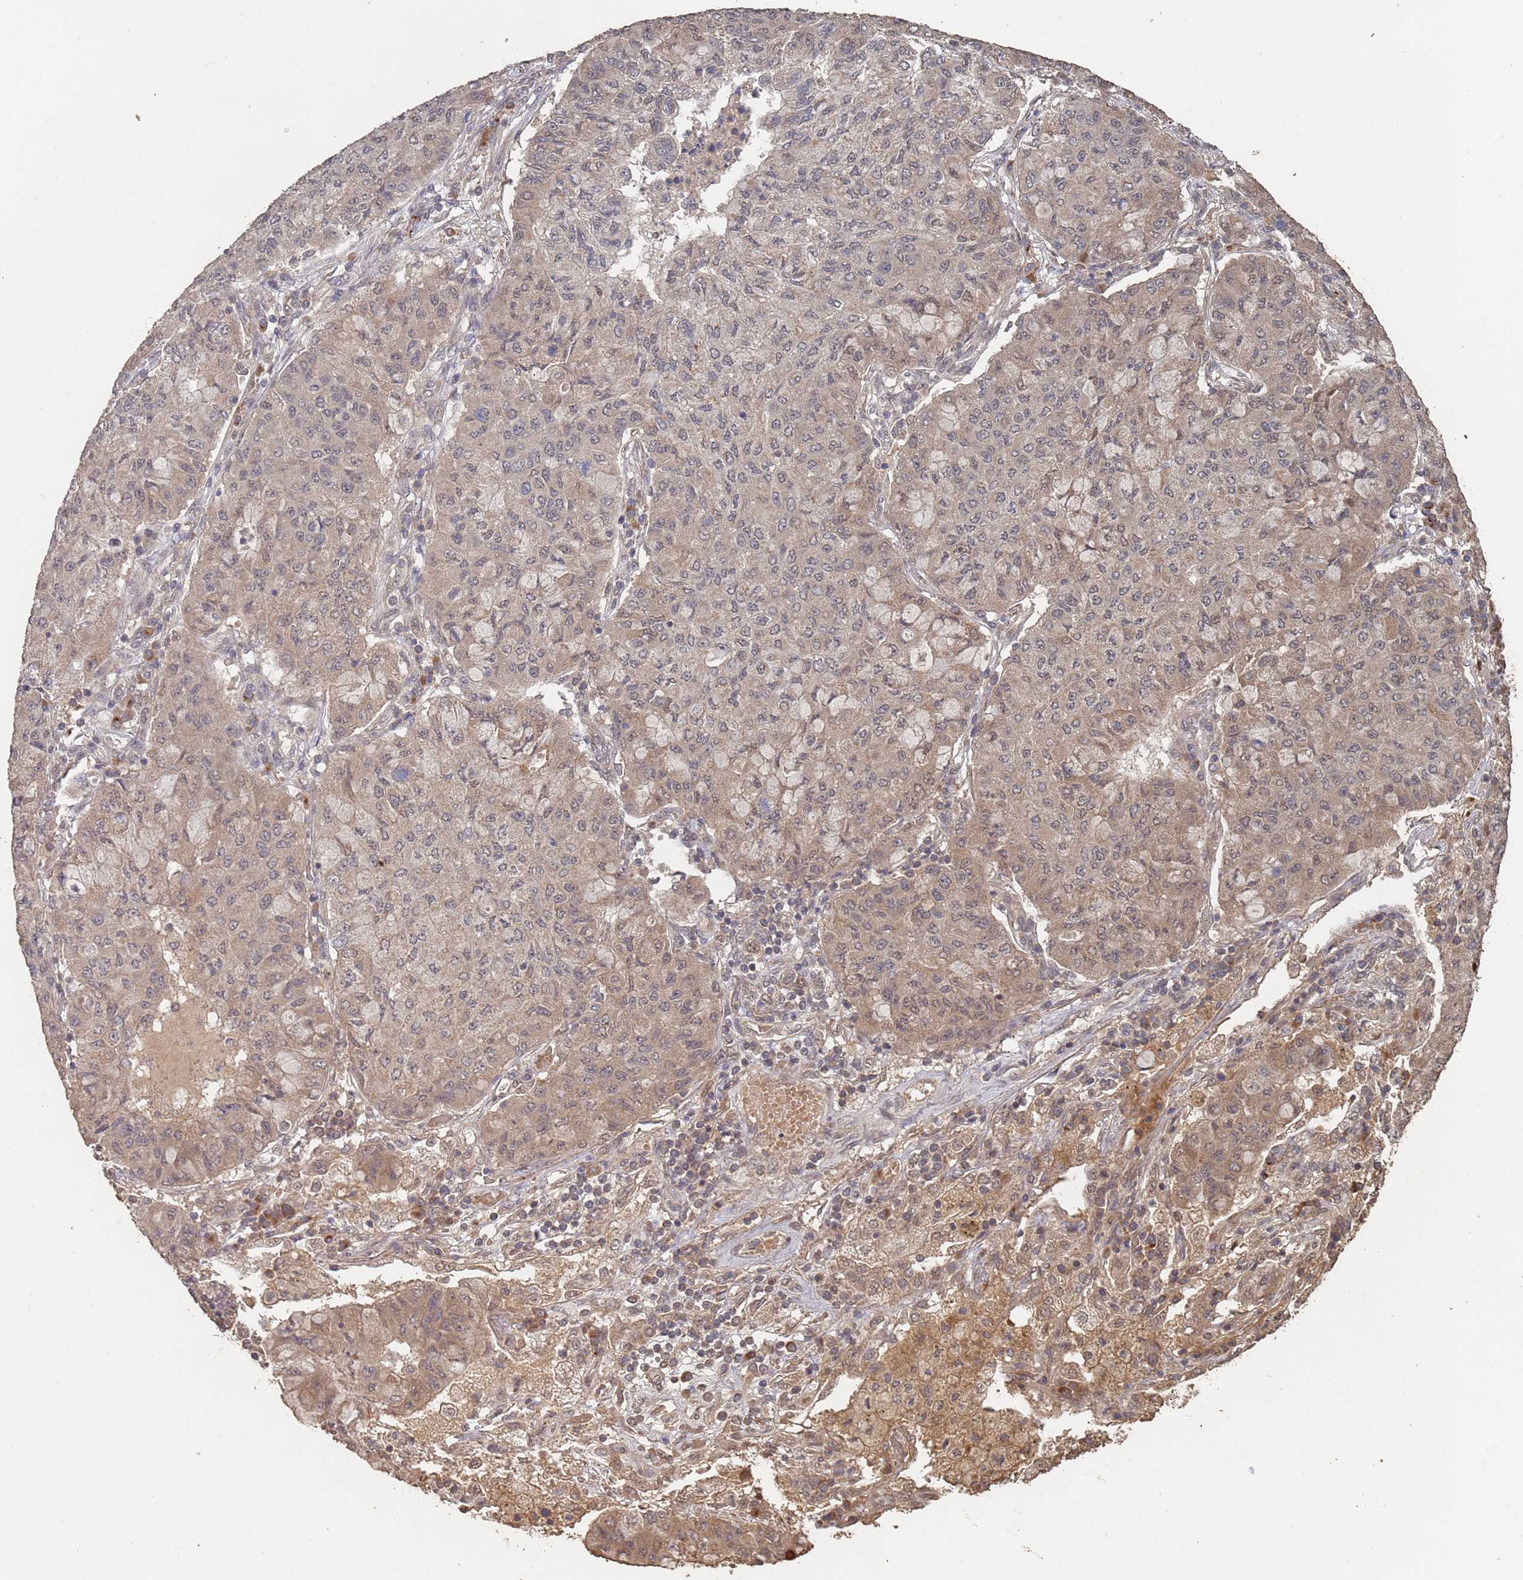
{"staining": {"intensity": "weak", "quantity": ">75%", "location": "cytoplasmic/membranous"}, "tissue": "lung cancer", "cell_type": "Tumor cells", "image_type": "cancer", "snomed": [{"axis": "morphology", "description": "Squamous cell carcinoma, NOS"}, {"axis": "topography", "description": "Lung"}], "caption": "Weak cytoplasmic/membranous expression for a protein is seen in about >75% of tumor cells of squamous cell carcinoma (lung) using immunohistochemistry.", "gene": "FRAT1", "patient": {"sex": "male", "age": 74}}